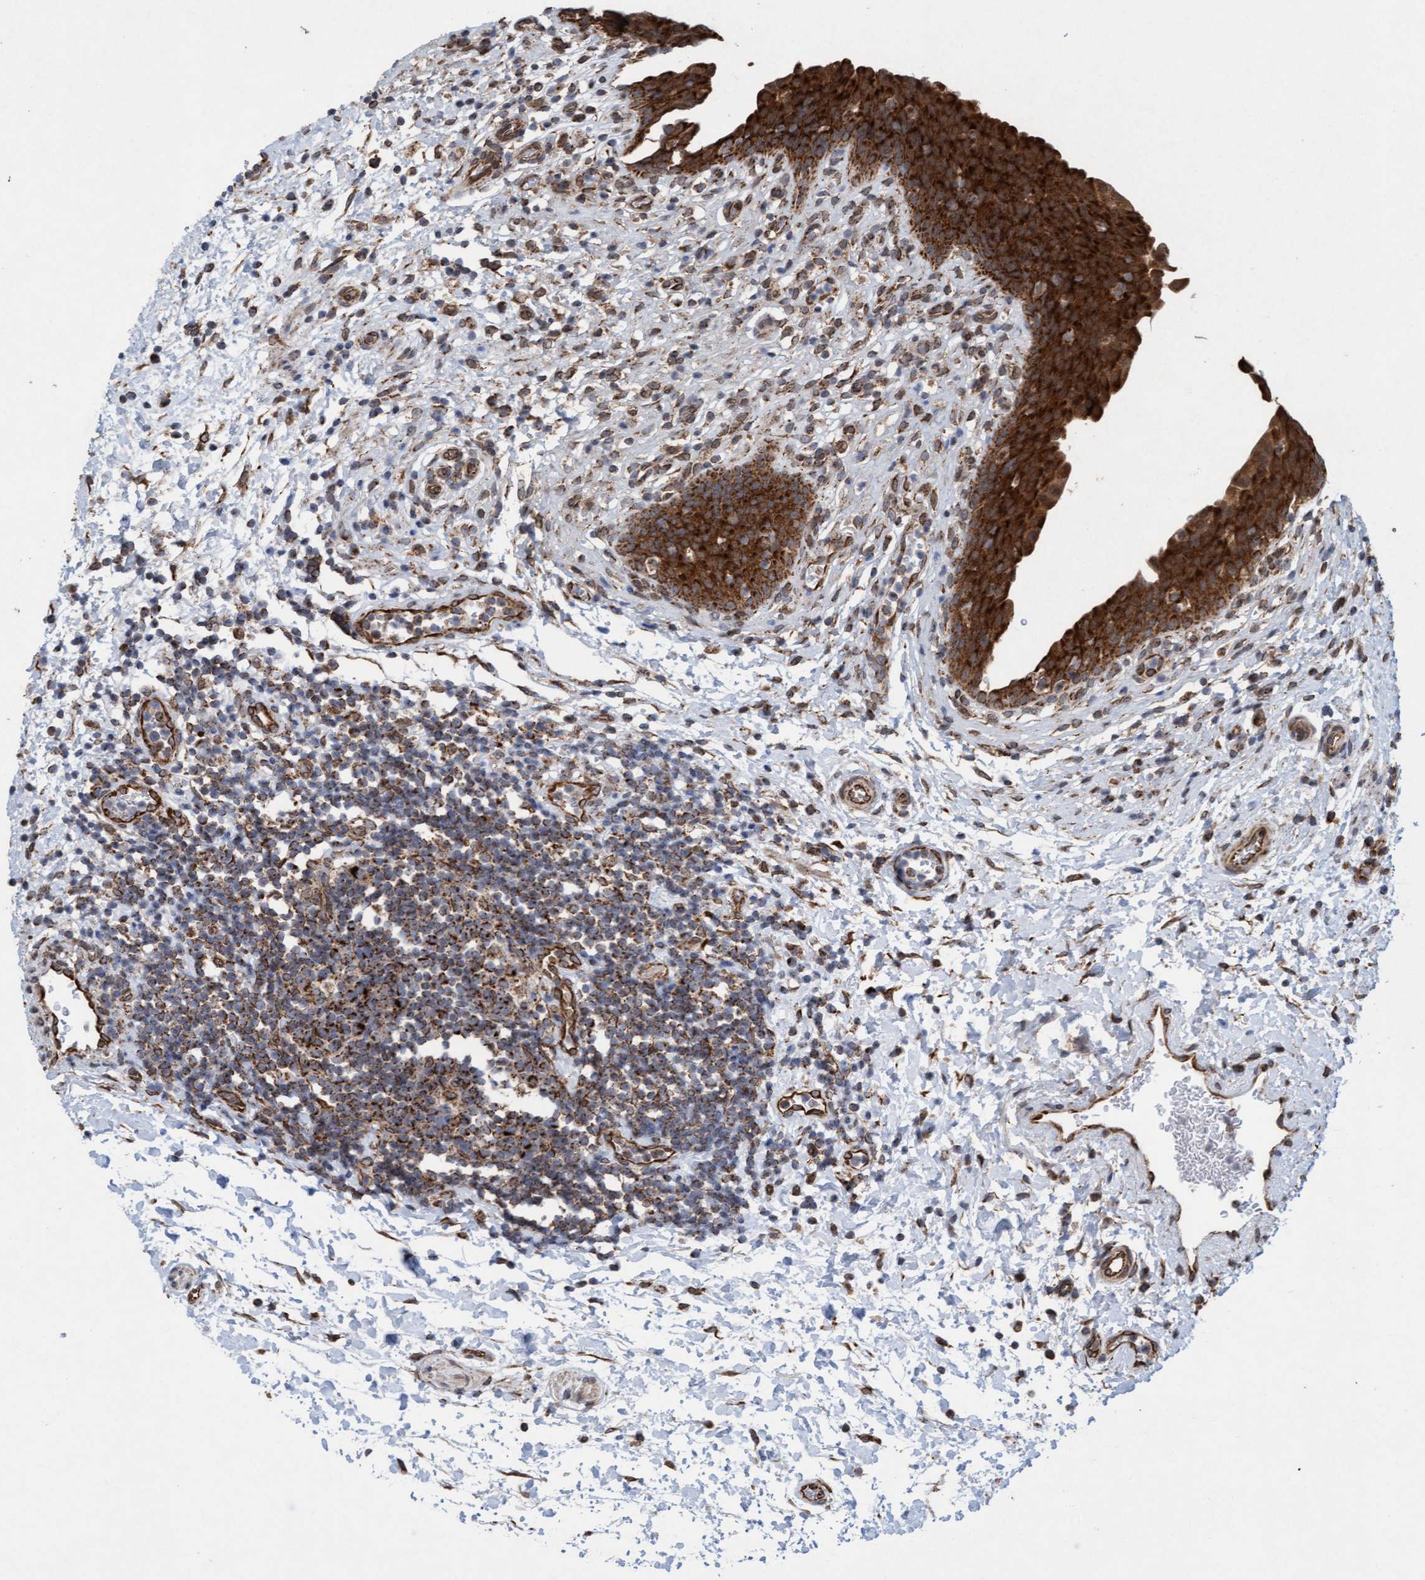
{"staining": {"intensity": "strong", "quantity": ">75%", "location": "cytoplasmic/membranous"}, "tissue": "urinary bladder", "cell_type": "Urothelial cells", "image_type": "normal", "snomed": [{"axis": "morphology", "description": "Normal tissue, NOS"}, {"axis": "topography", "description": "Urinary bladder"}], "caption": "Approximately >75% of urothelial cells in benign human urinary bladder display strong cytoplasmic/membranous protein staining as visualized by brown immunohistochemical staining.", "gene": "MRPS23", "patient": {"sex": "male", "age": 37}}